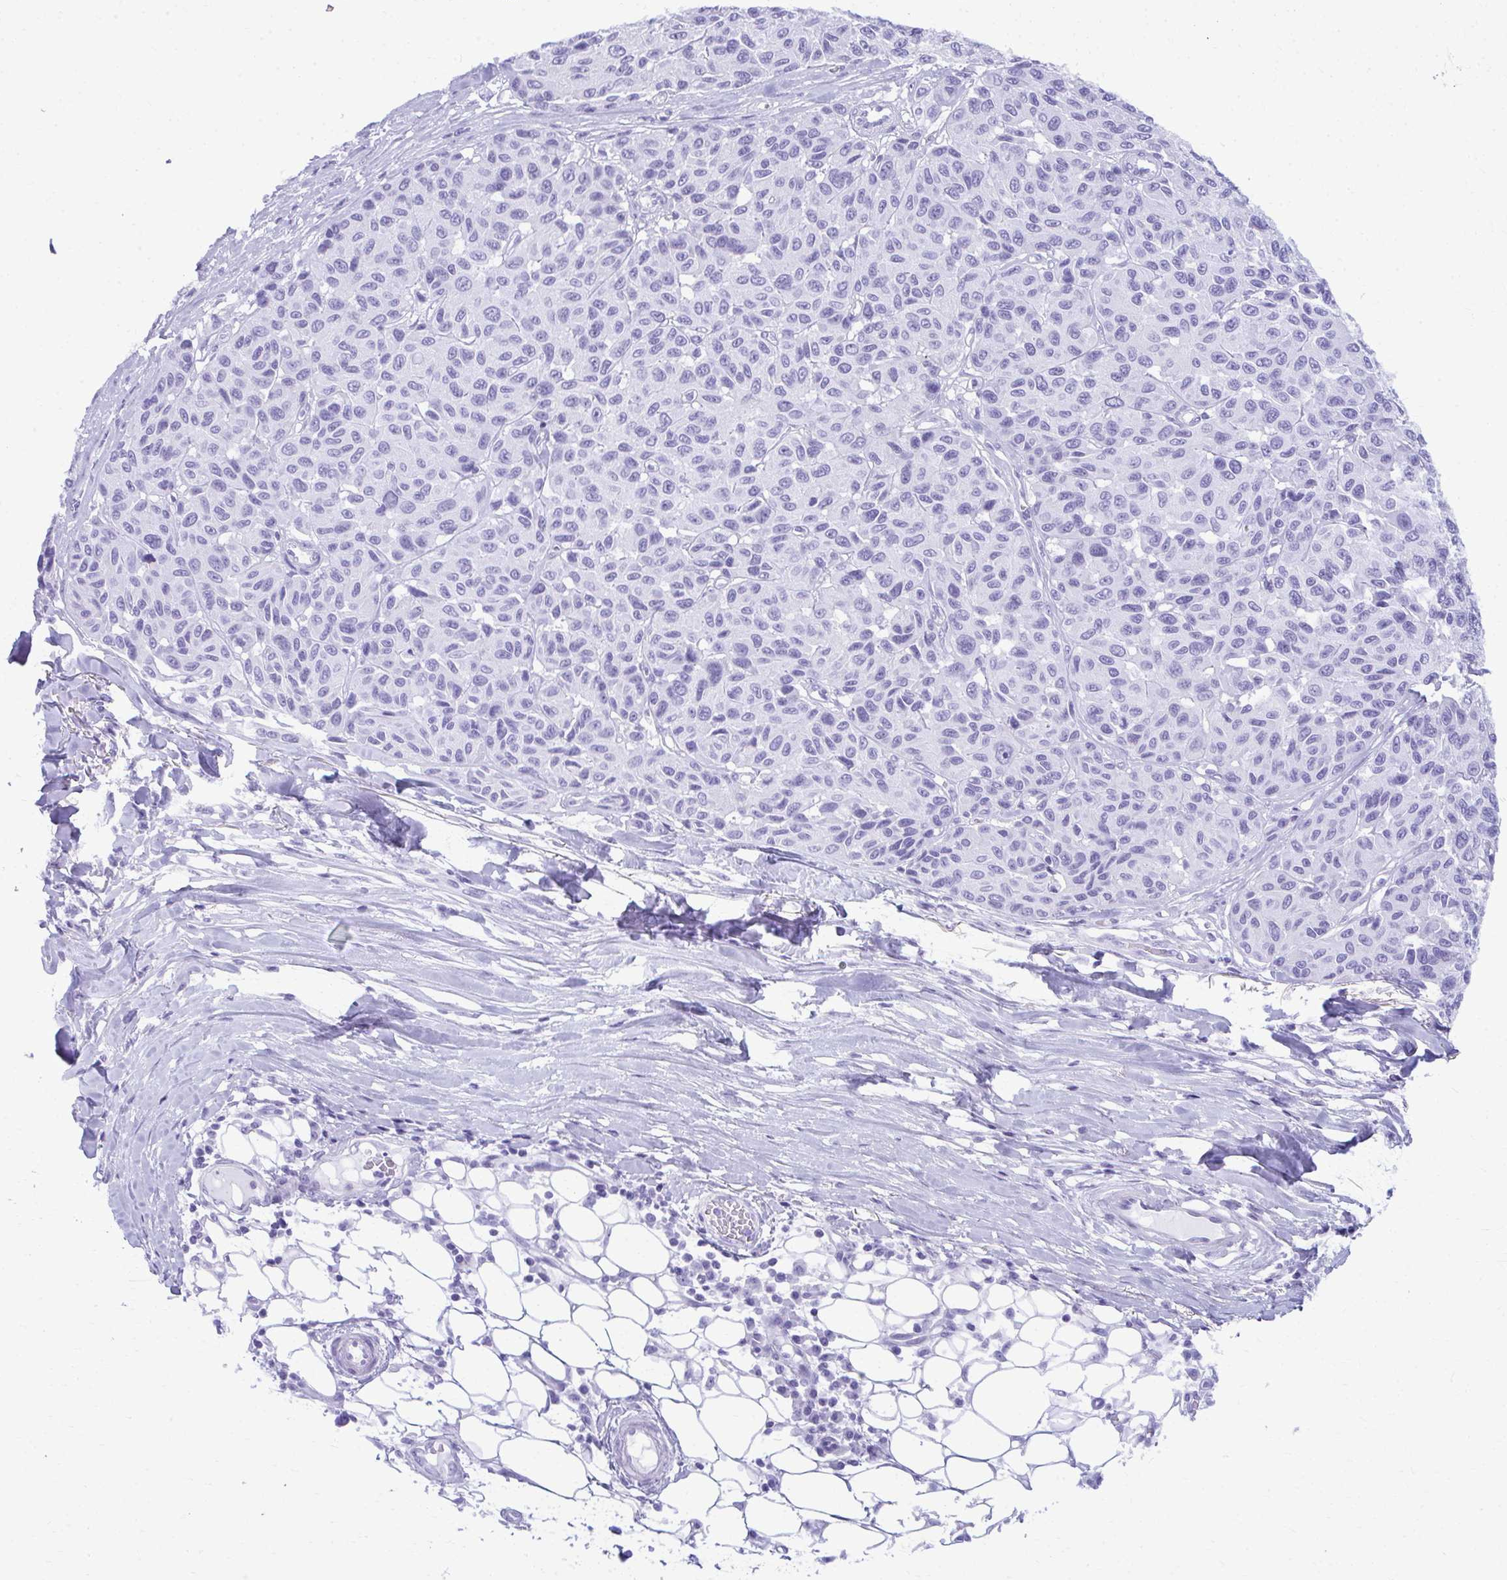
{"staining": {"intensity": "negative", "quantity": "none", "location": "none"}, "tissue": "melanoma", "cell_type": "Tumor cells", "image_type": "cancer", "snomed": [{"axis": "morphology", "description": "Malignant melanoma, NOS"}, {"axis": "topography", "description": "Skin"}], "caption": "This photomicrograph is of melanoma stained with immunohistochemistry (IHC) to label a protein in brown with the nuclei are counter-stained blue. There is no staining in tumor cells.", "gene": "MAF1", "patient": {"sex": "female", "age": 66}}